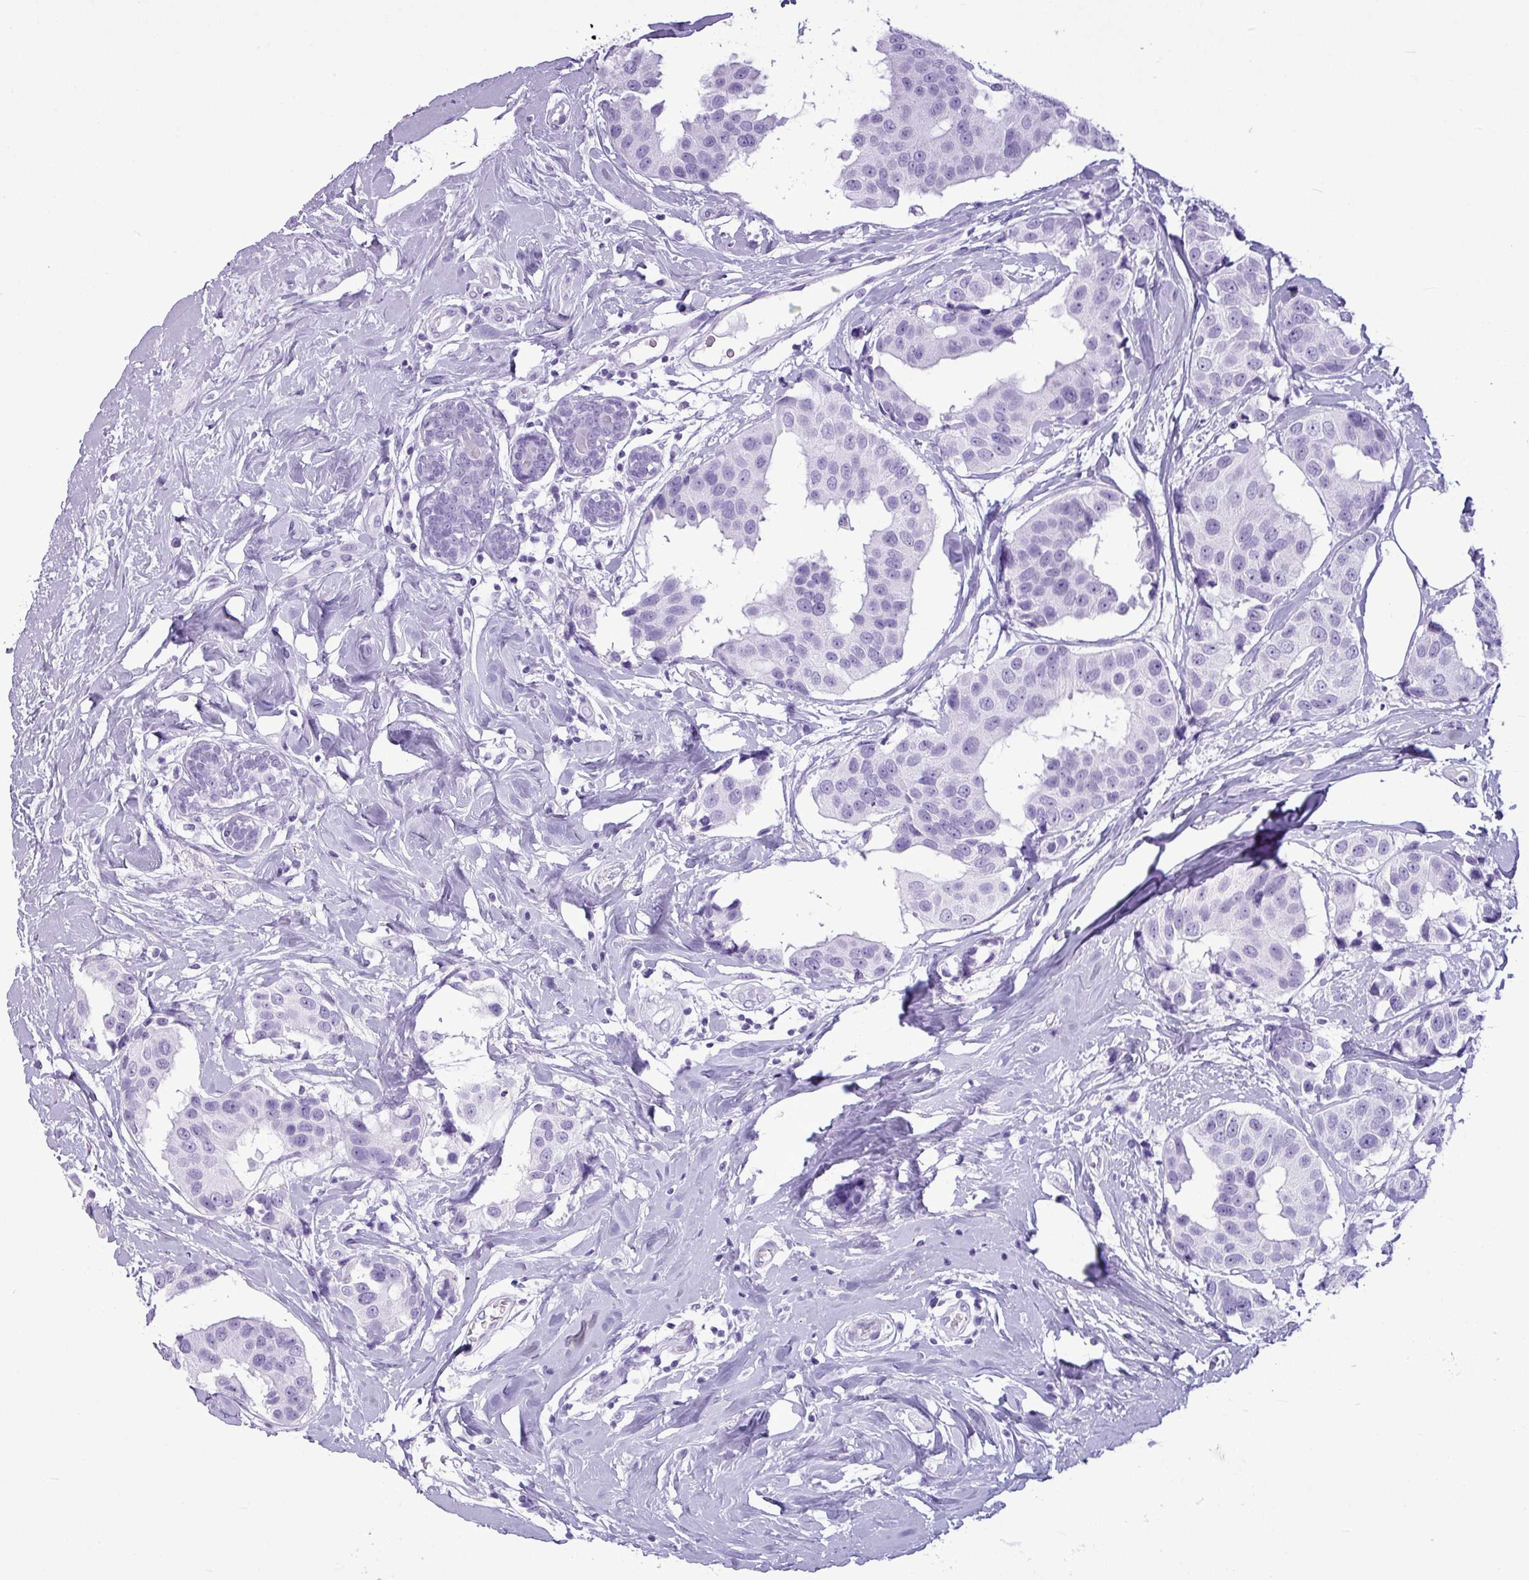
{"staining": {"intensity": "negative", "quantity": "none", "location": "none"}, "tissue": "breast cancer", "cell_type": "Tumor cells", "image_type": "cancer", "snomed": [{"axis": "morphology", "description": "Normal tissue, NOS"}, {"axis": "morphology", "description": "Duct carcinoma"}, {"axis": "topography", "description": "Breast"}], "caption": "Tumor cells are negative for protein expression in human breast cancer.", "gene": "AMY1B", "patient": {"sex": "female", "age": 39}}